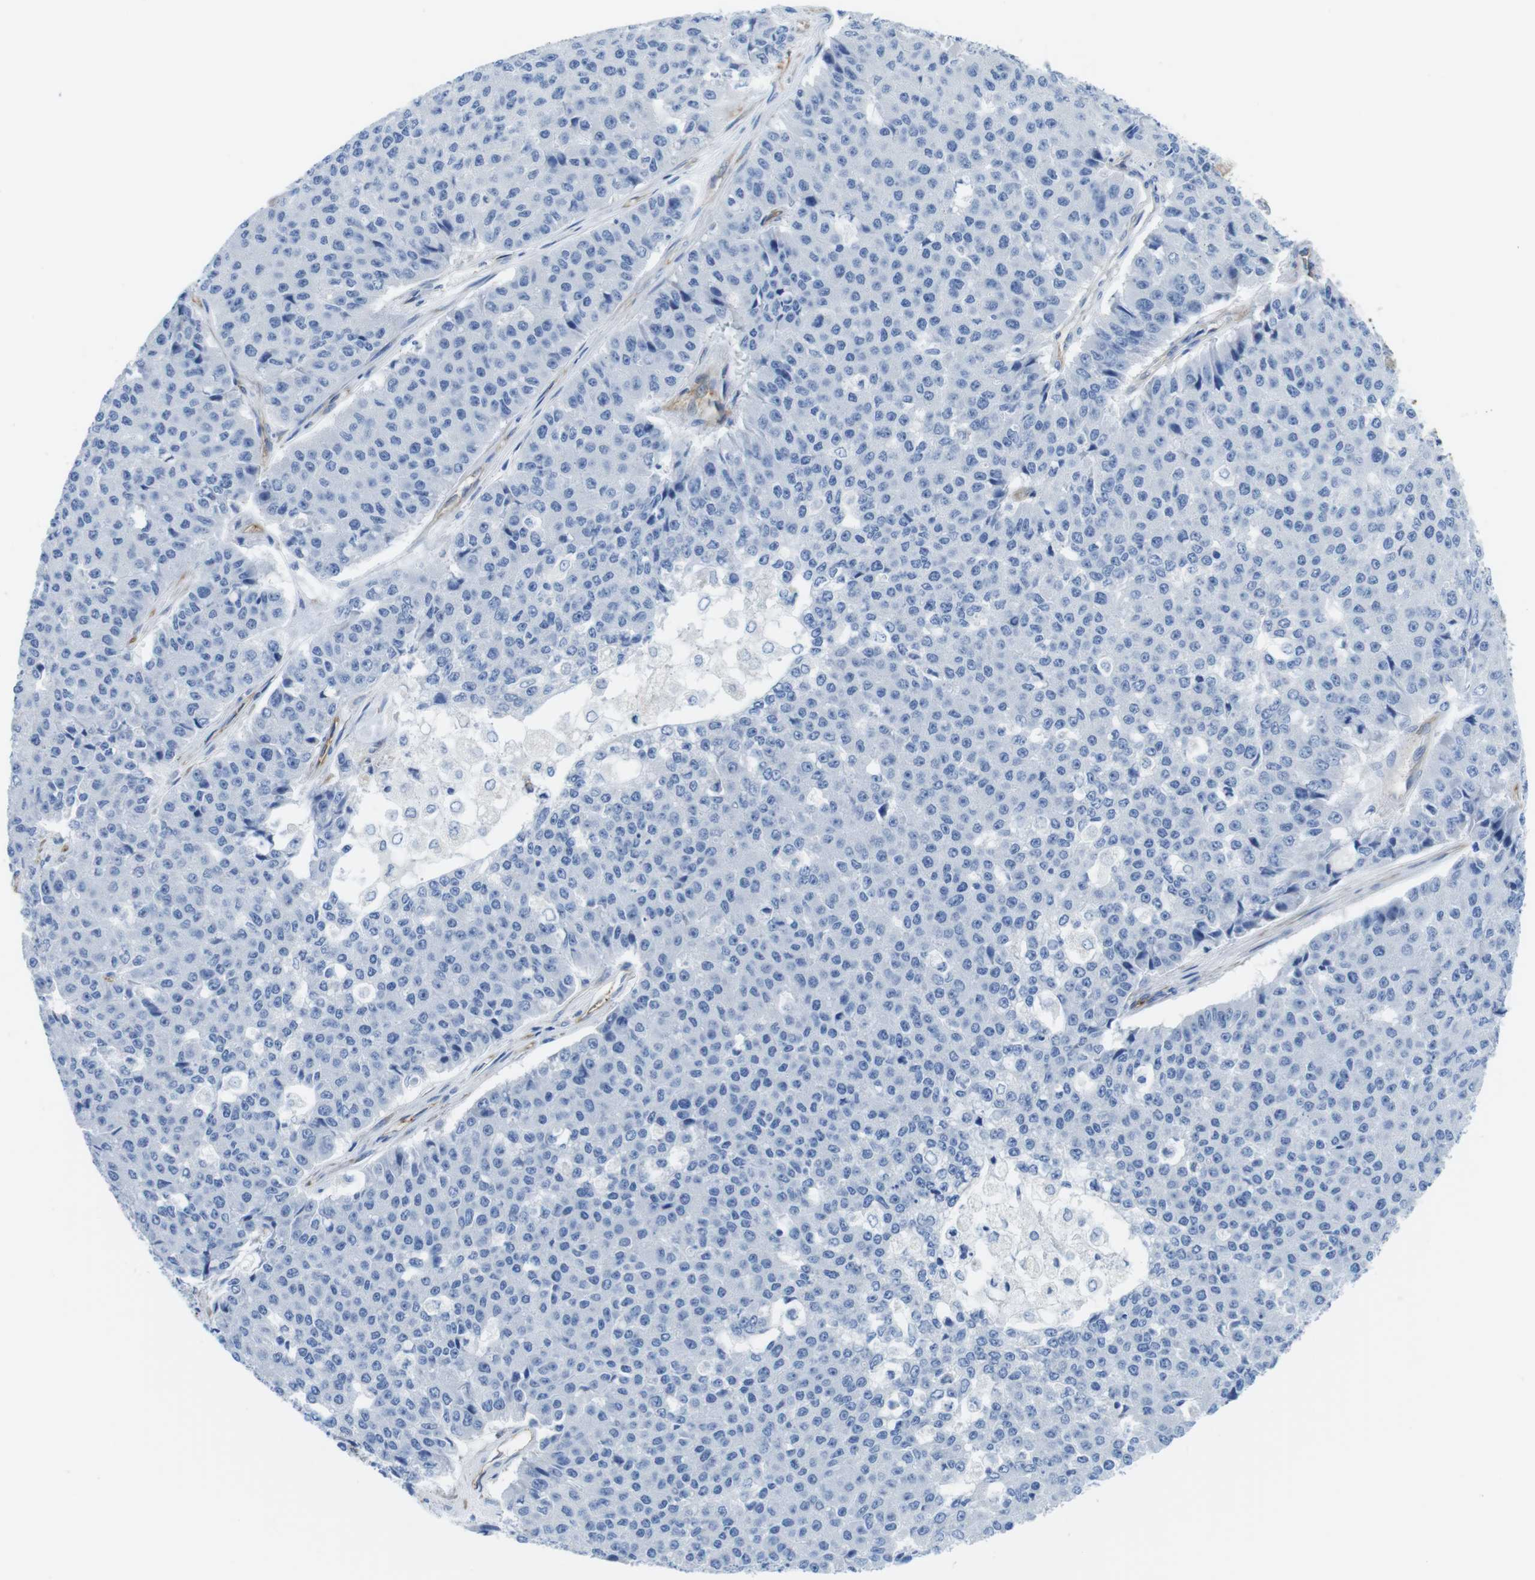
{"staining": {"intensity": "negative", "quantity": "none", "location": "none"}, "tissue": "pancreatic cancer", "cell_type": "Tumor cells", "image_type": "cancer", "snomed": [{"axis": "morphology", "description": "Adenocarcinoma, NOS"}, {"axis": "topography", "description": "Pancreas"}], "caption": "Protein analysis of pancreatic adenocarcinoma demonstrates no significant positivity in tumor cells.", "gene": "CDH8", "patient": {"sex": "male", "age": 50}}